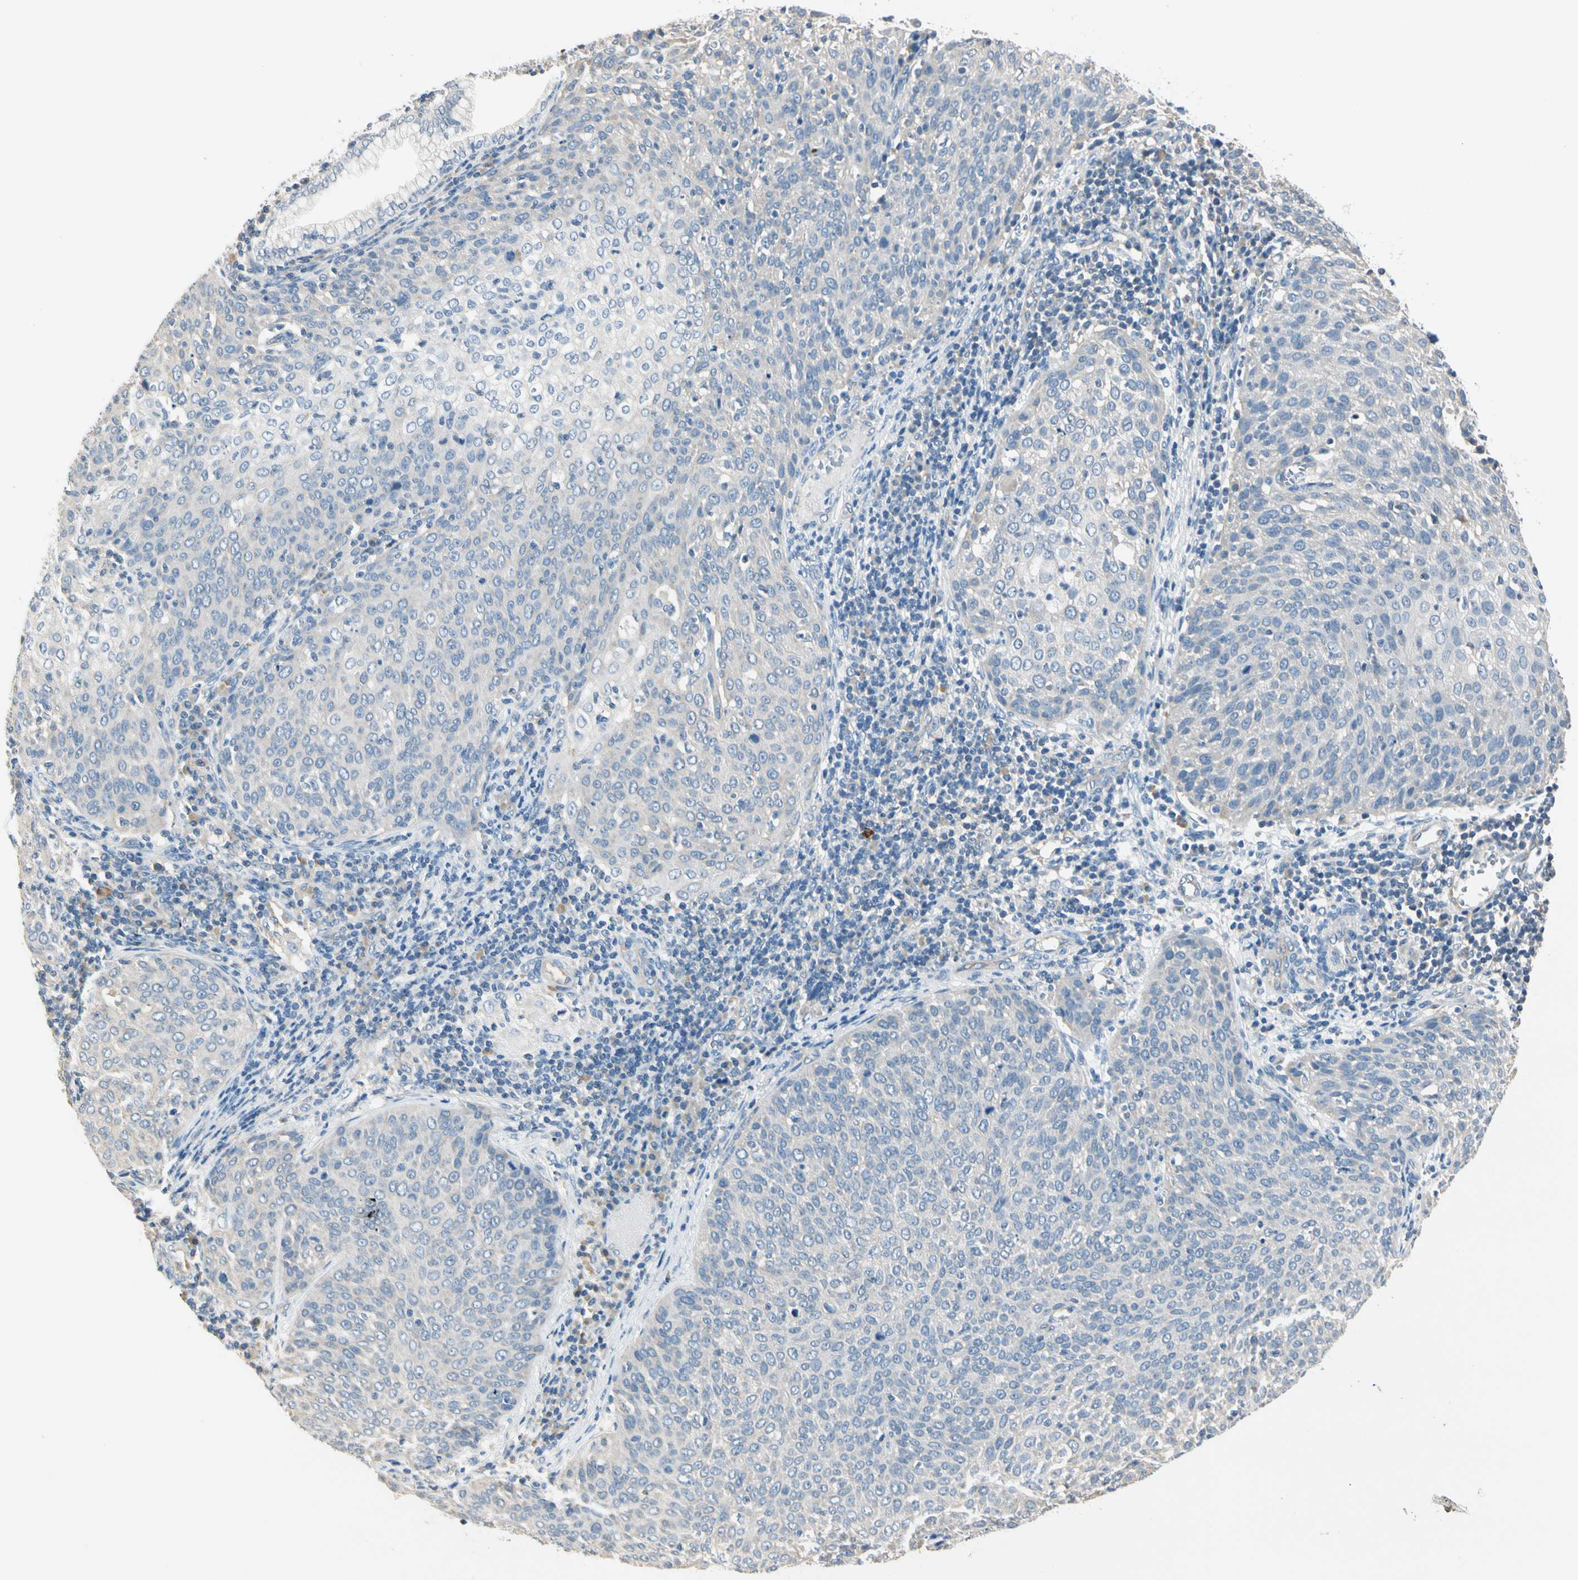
{"staining": {"intensity": "negative", "quantity": "none", "location": "none"}, "tissue": "cervical cancer", "cell_type": "Tumor cells", "image_type": "cancer", "snomed": [{"axis": "morphology", "description": "Squamous cell carcinoma, NOS"}, {"axis": "topography", "description": "Cervix"}], "caption": "This is a photomicrograph of IHC staining of cervical cancer, which shows no positivity in tumor cells. (Brightfield microscopy of DAB (3,3'-diaminobenzidine) immunohistochemistry at high magnification).", "gene": "GPR153", "patient": {"sex": "female", "age": 38}}